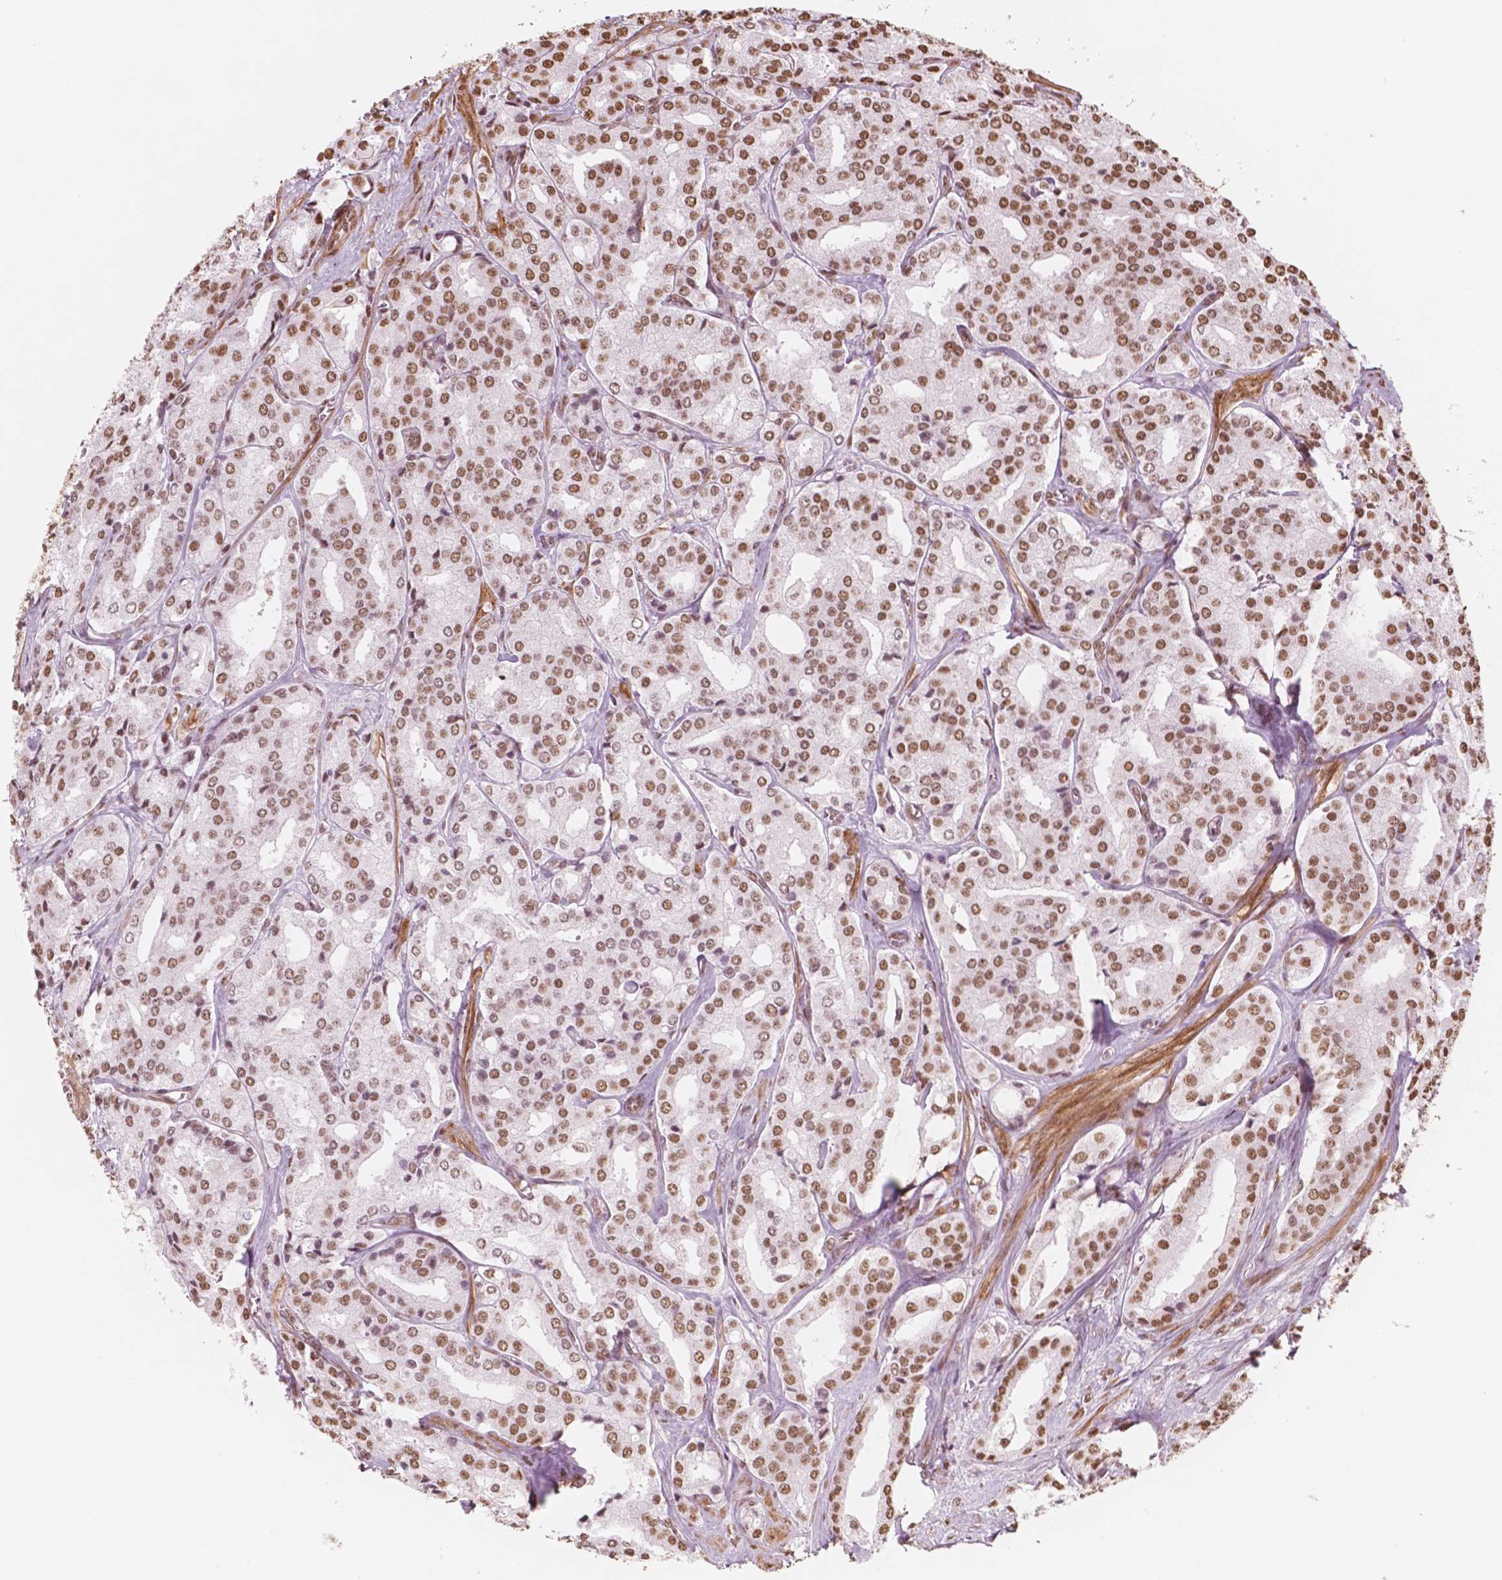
{"staining": {"intensity": "moderate", "quantity": ">75%", "location": "nuclear"}, "tissue": "prostate cancer", "cell_type": "Tumor cells", "image_type": "cancer", "snomed": [{"axis": "morphology", "description": "Adenocarcinoma, Low grade"}, {"axis": "topography", "description": "Prostate"}], "caption": "Immunohistochemical staining of human low-grade adenocarcinoma (prostate) demonstrates medium levels of moderate nuclear protein staining in about >75% of tumor cells. (DAB (3,3'-diaminobenzidine) IHC, brown staining for protein, blue staining for nuclei).", "gene": "GTF3C5", "patient": {"sex": "male", "age": 56}}